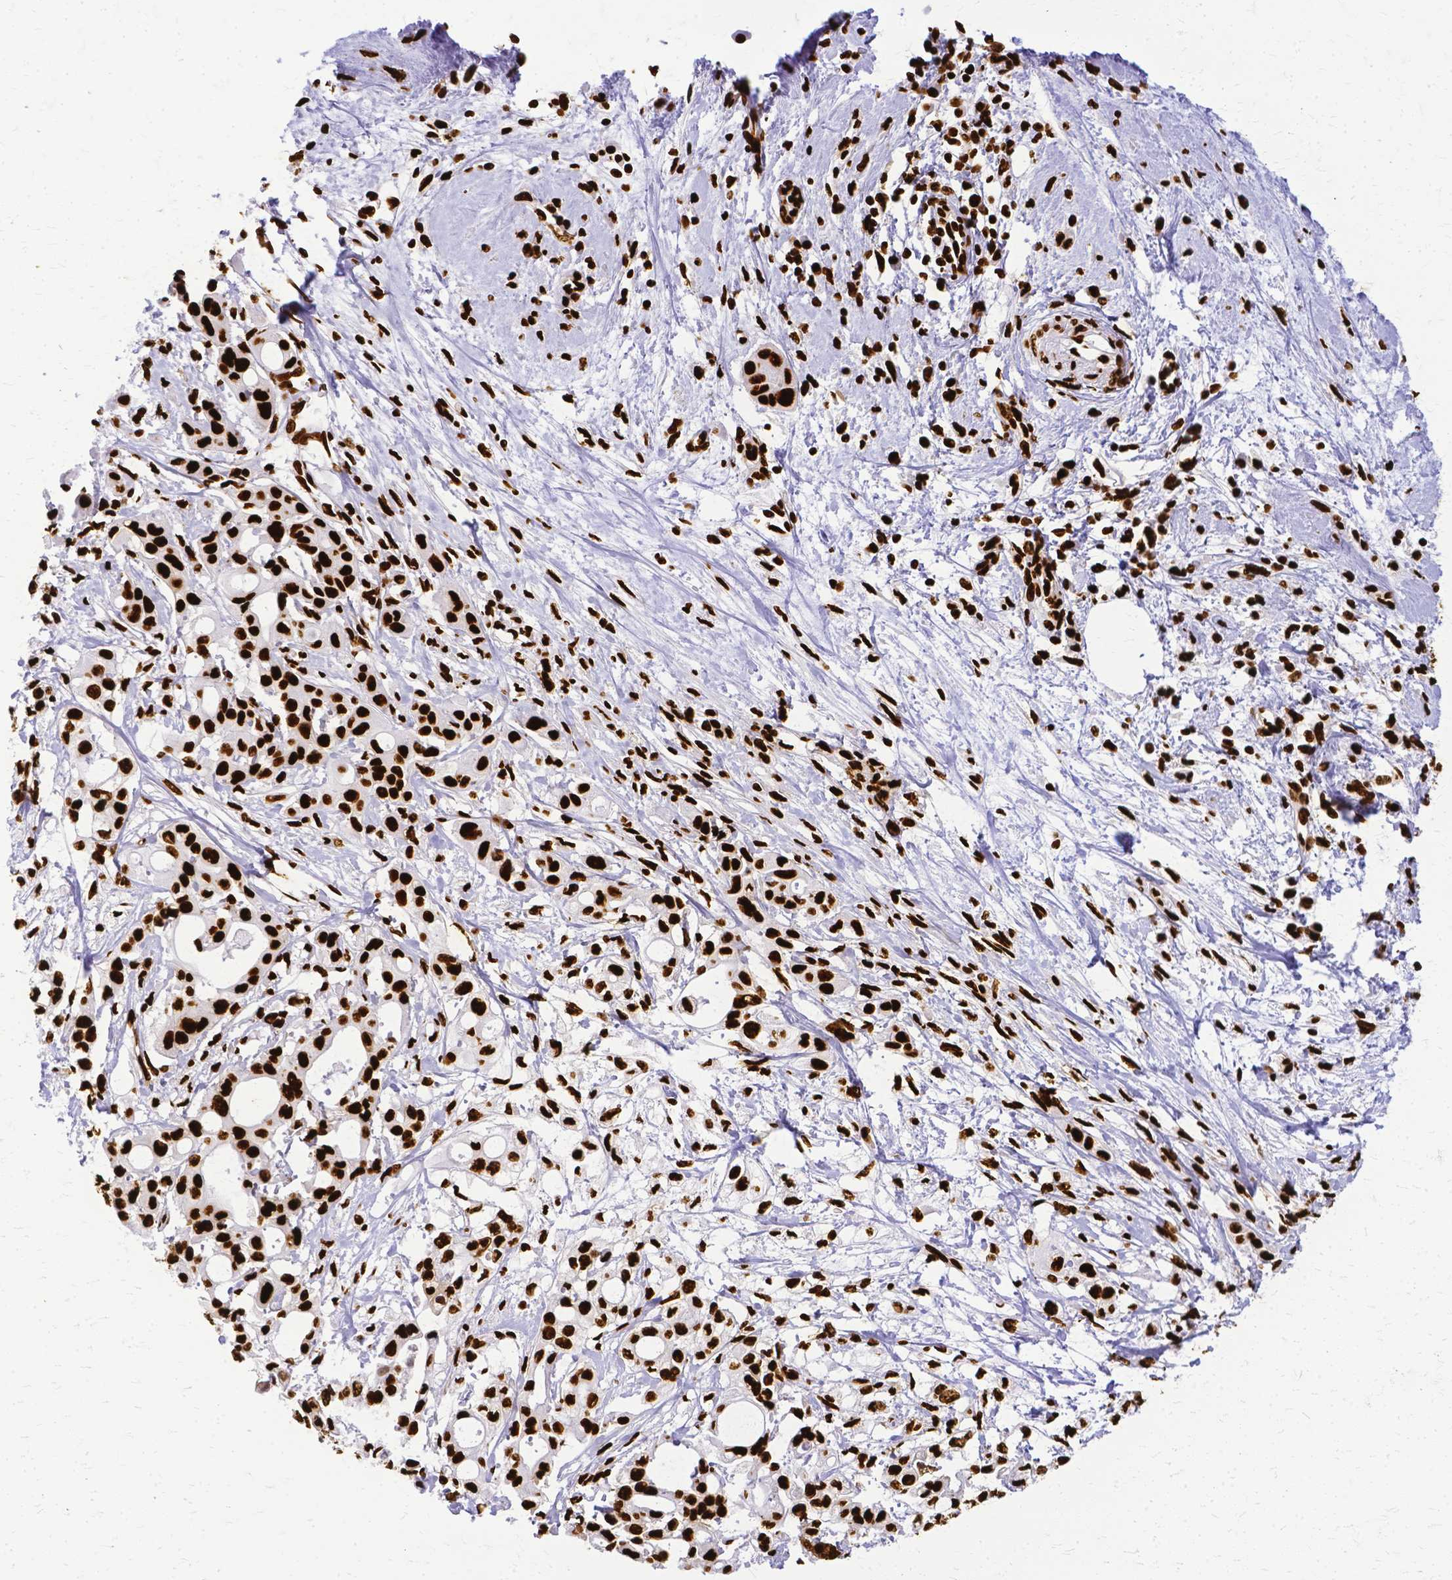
{"staining": {"intensity": "strong", "quantity": ">75%", "location": "nuclear"}, "tissue": "pancreatic cancer", "cell_type": "Tumor cells", "image_type": "cancer", "snomed": [{"axis": "morphology", "description": "Adenocarcinoma, NOS"}, {"axis": "topography", "description": "Pancreas"}], "caption": "An immunohistochemistry (IHC) micrograph of tumor tissue is shown. Protein staining in brown labels strong nuclear positivity in pancreatic adenocarcinoma within tumor cells.", "gene": "SFPQ", "patient": {"sex": "female", "age": 68}}